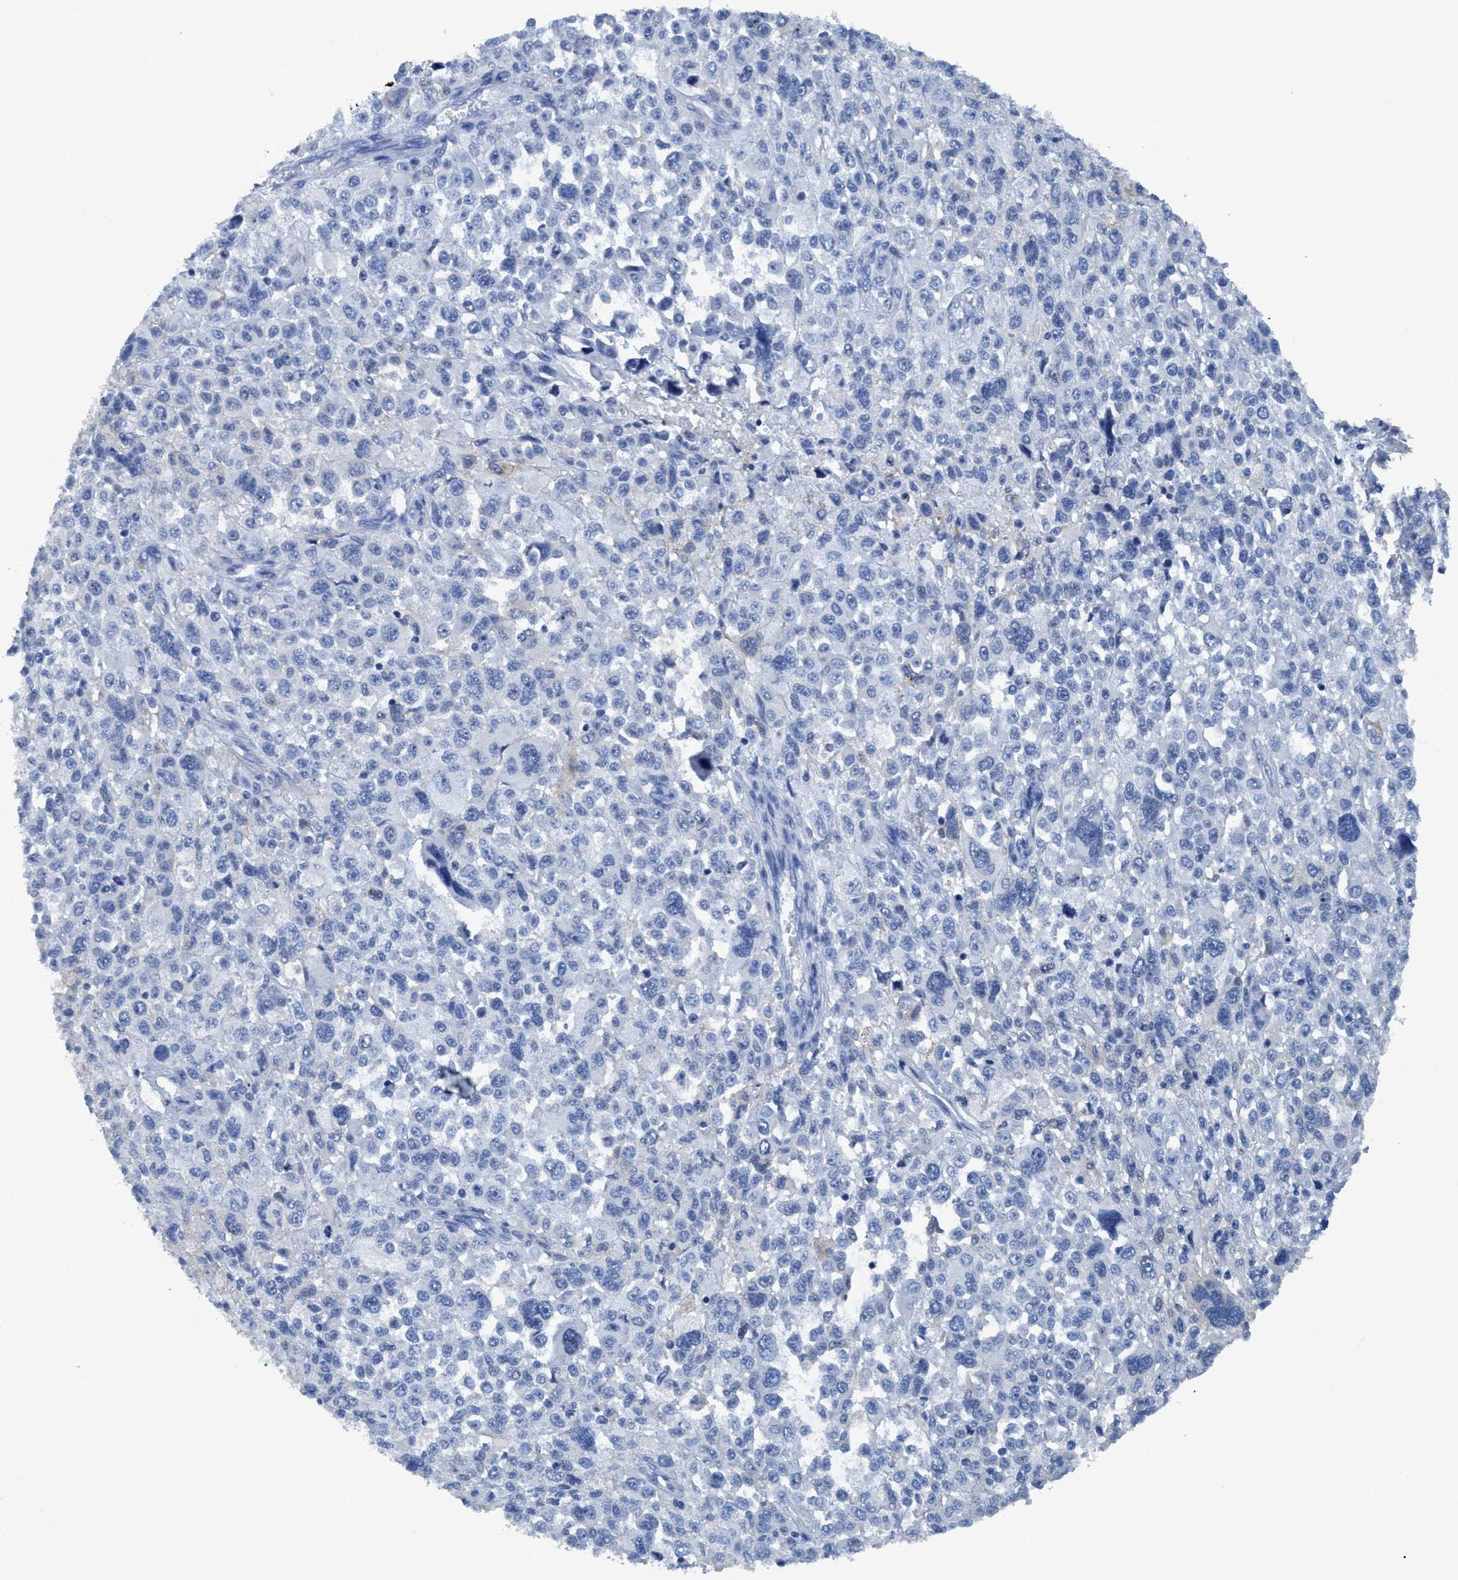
{"staining": {"intensity": "negative", "quantity": "none", "location": "none"}, "tissue": "melanoma", "cell_type": "Tumor cells", "image_type": "cancer", "snomed": [{"axis": "morphology", "description": "Malignant melanoma, NOS"}, {"axis": "topography", "description": "Skin"}], "caption": "Image shows no protein staining in tumor cells of malignant melanoma tissue.", "gene": "DNAI1", "patient": {"sex": "female", "age": 55}}